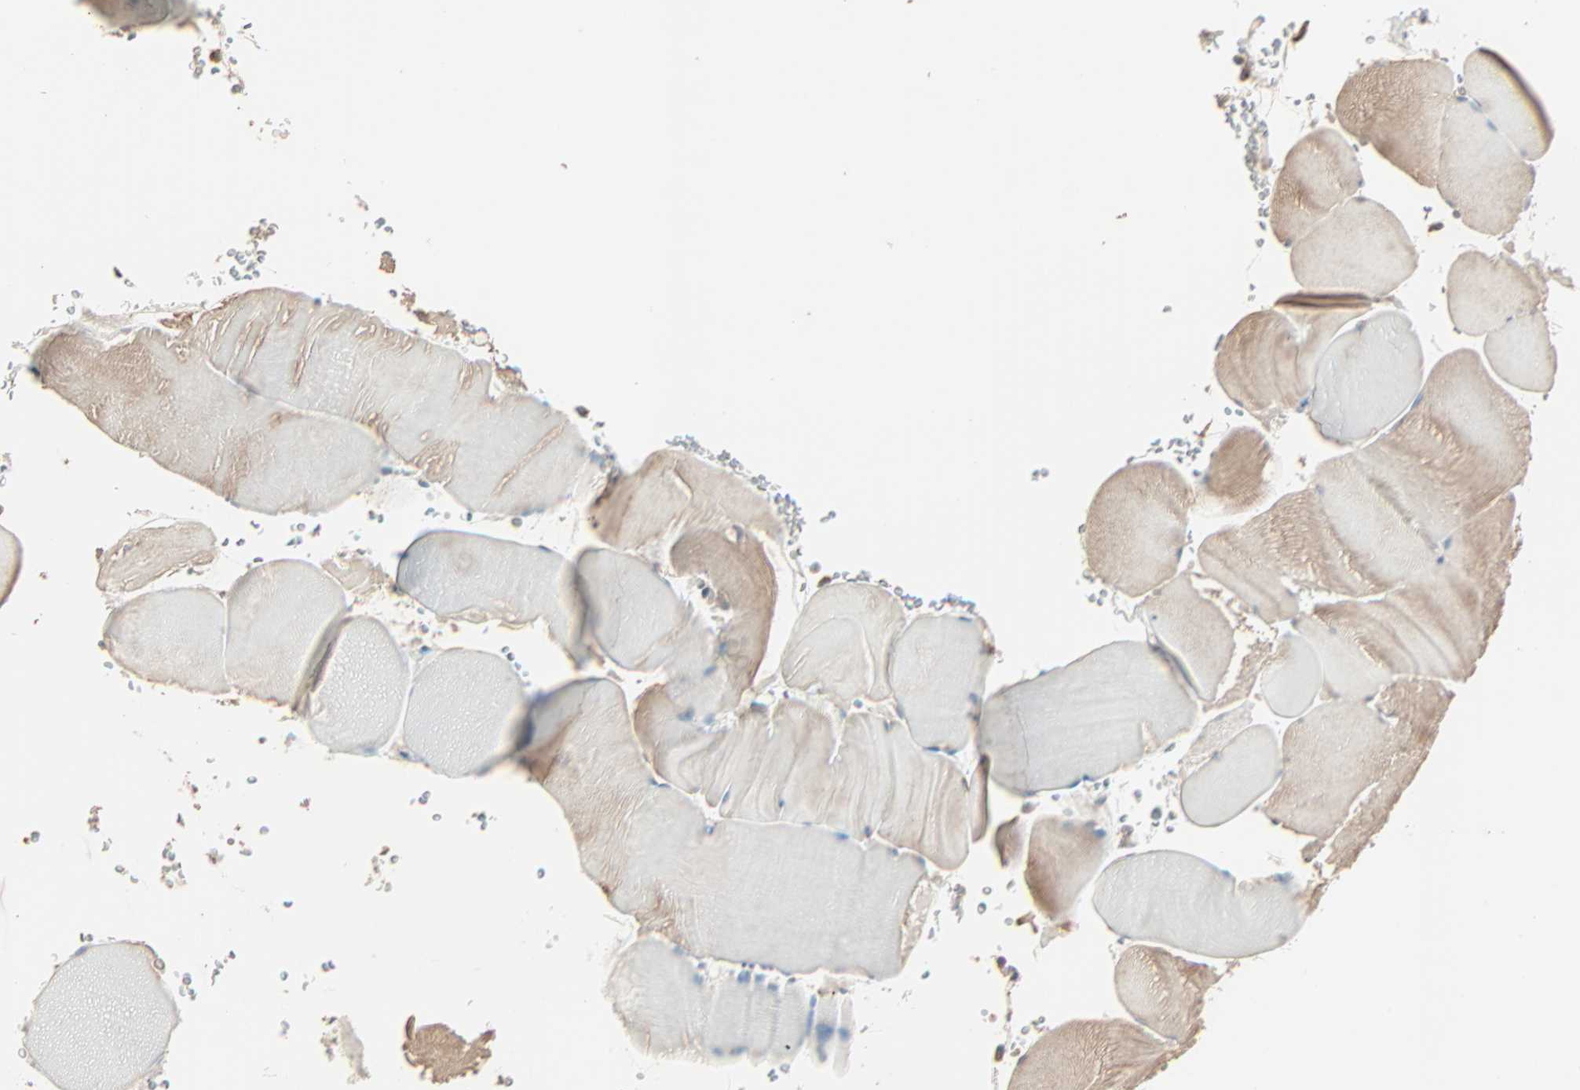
{"staining": {"intensity": "moderate", "quantity": ">75%", "location": "cytoplasmic/membranous"}, "tissue": "skeletal muscle", "cell_type": "Myocytes", "image_type": "normal", "snomed": [{"axis": "morphology", "description": "Normal tissue, NOS"}, {"axis": "topography", "description": "Skeletal muscle"}], "caption": "This is an image of immunohistochemistry staining of normal skeletal muscle, which shows moderate staining in the cytoplasmic/membranous of myocytes.", "gene": "GALNT3", "patient": {"sex": "male", "age": 62}}